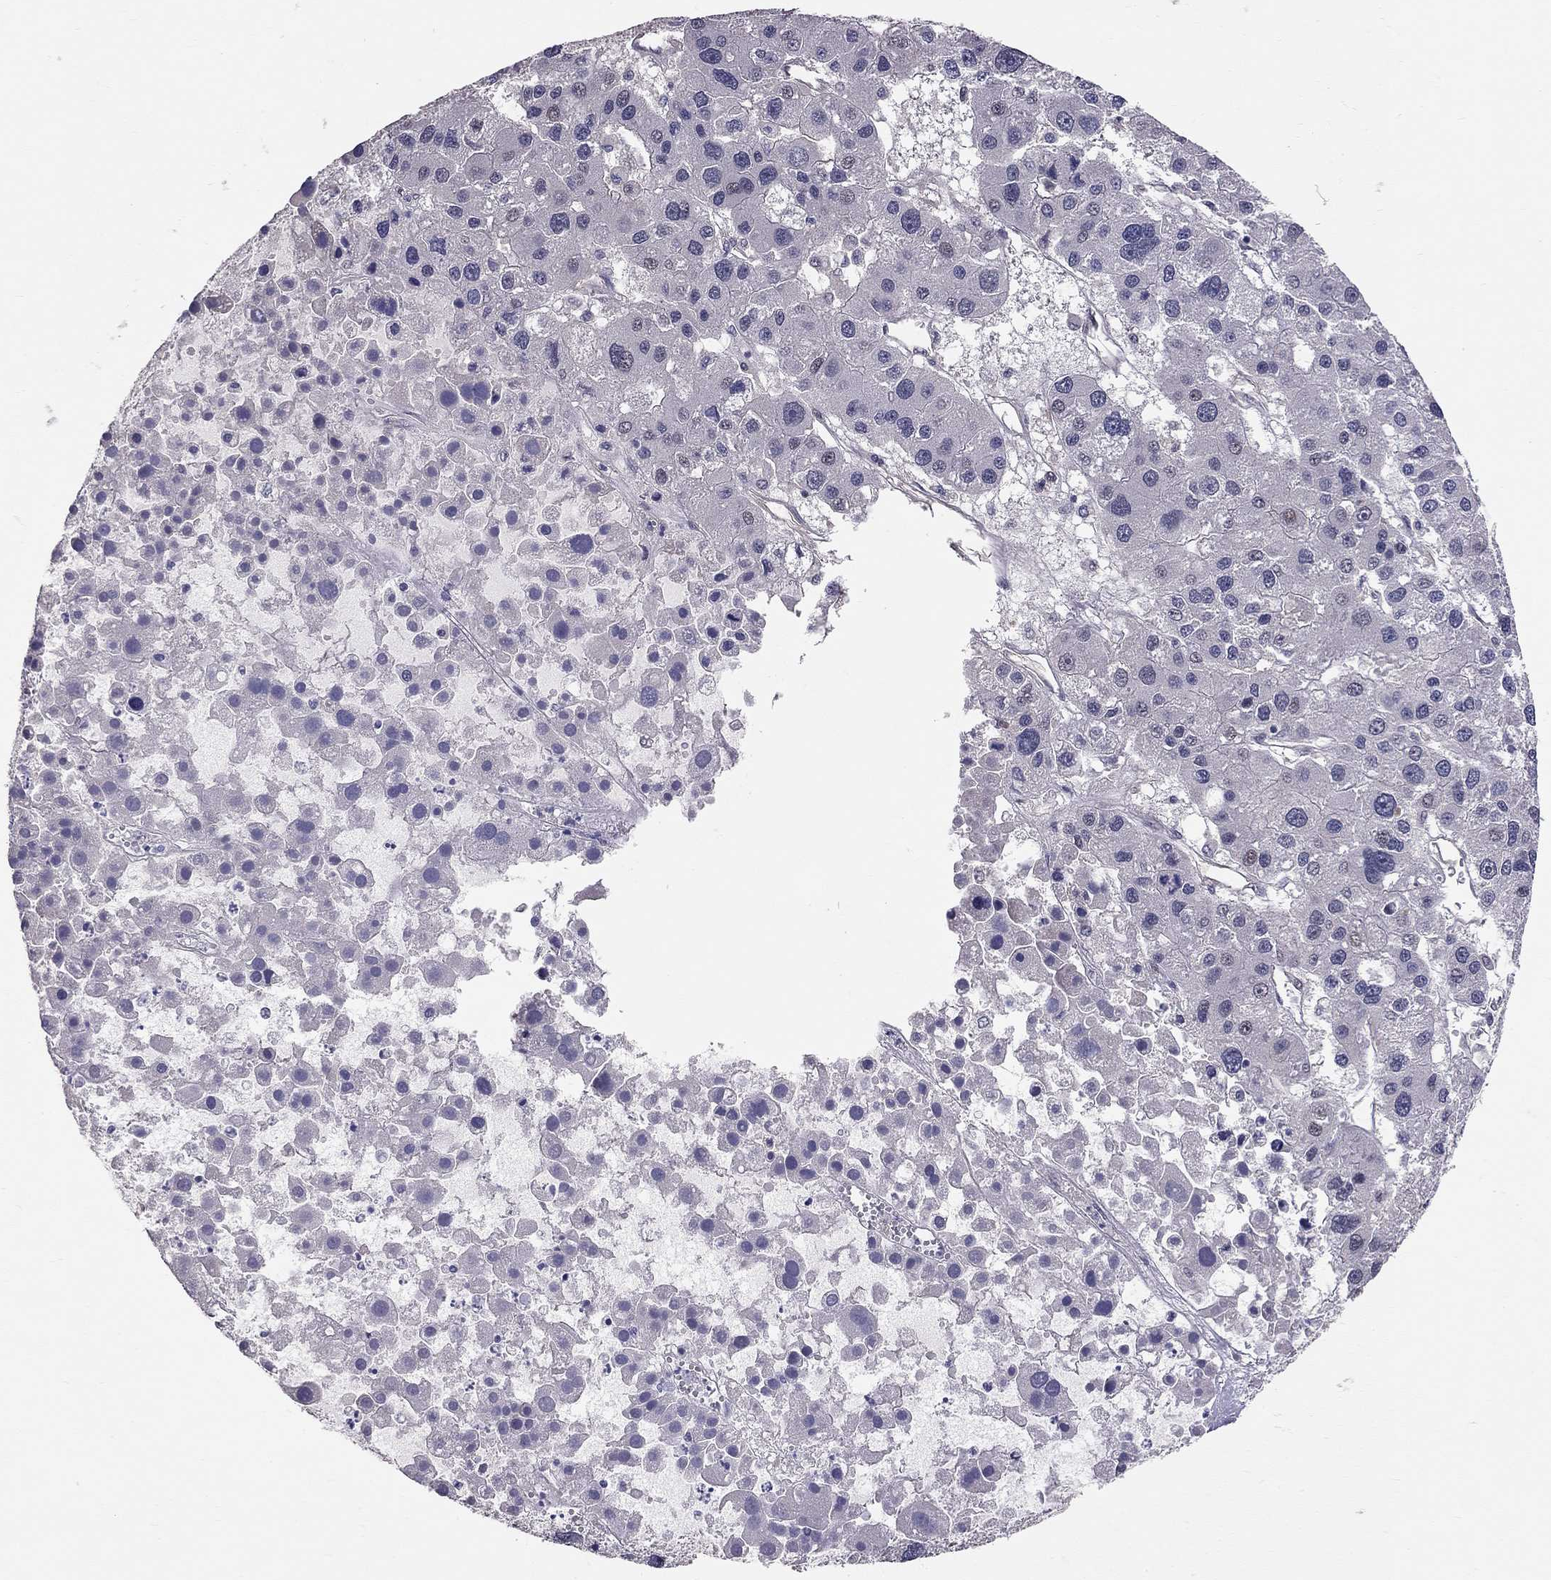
{"staining": {"intensity": "negative", "quantity": "none", "location": "none"}, "tissue": "liver cancer", "cell_type": "Tumor cells", "image_type": "cancer", "snomed": [{"axis": "morphology", "description": "Carcinoma, Hepatocellular, NOS"}, {"axis": "topography", "description": "Liver"}], "caption": "This photomicrograph is of liver cancer stained with IHC to label a protein in brown with the nuclei are counter-stained blue. There is no expression in tumor cells.", "gene": "GJB4", "patient": {"sex": "male", "age": 73}}